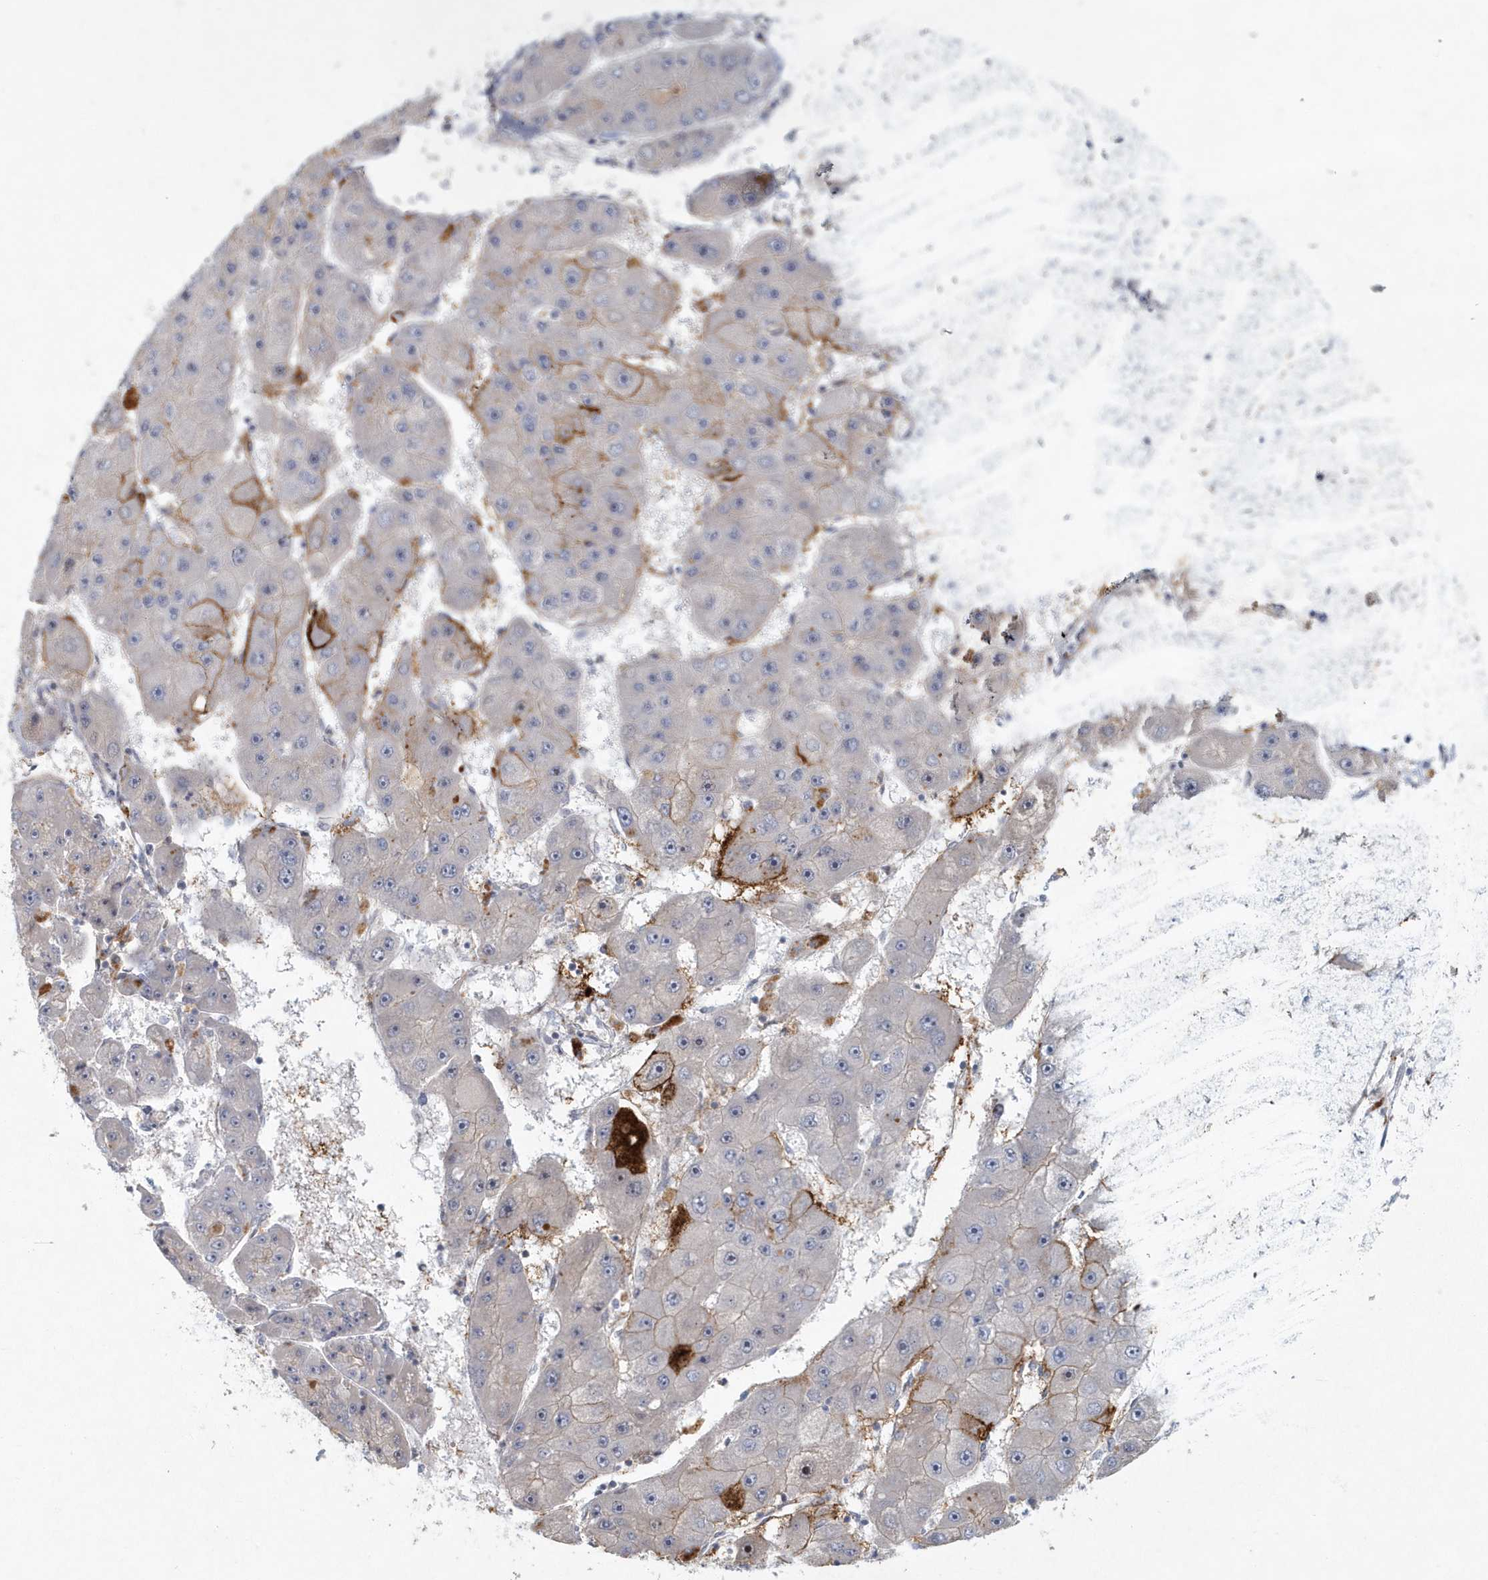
{"staining": {"intensity": "moderate", "quantity": "<25%", "location": "cytoplasmic/membranous"}, "tissue": "liver cancer", "cell_type": "Tumor cells", "image_type": "cancer", "snomed": [{"axis": "morphology", "description": "Carcinoma, Hepatocellular, NOS"}, {"axis": "topography", "description": "Liver"}], "caption": "Moderate cytoplasmic/membranous staining is seen in about <25% of tumor cells in liver cancer.", "gene": "ARHGEF38", "patient": {"sex": "female", "age": 61}}